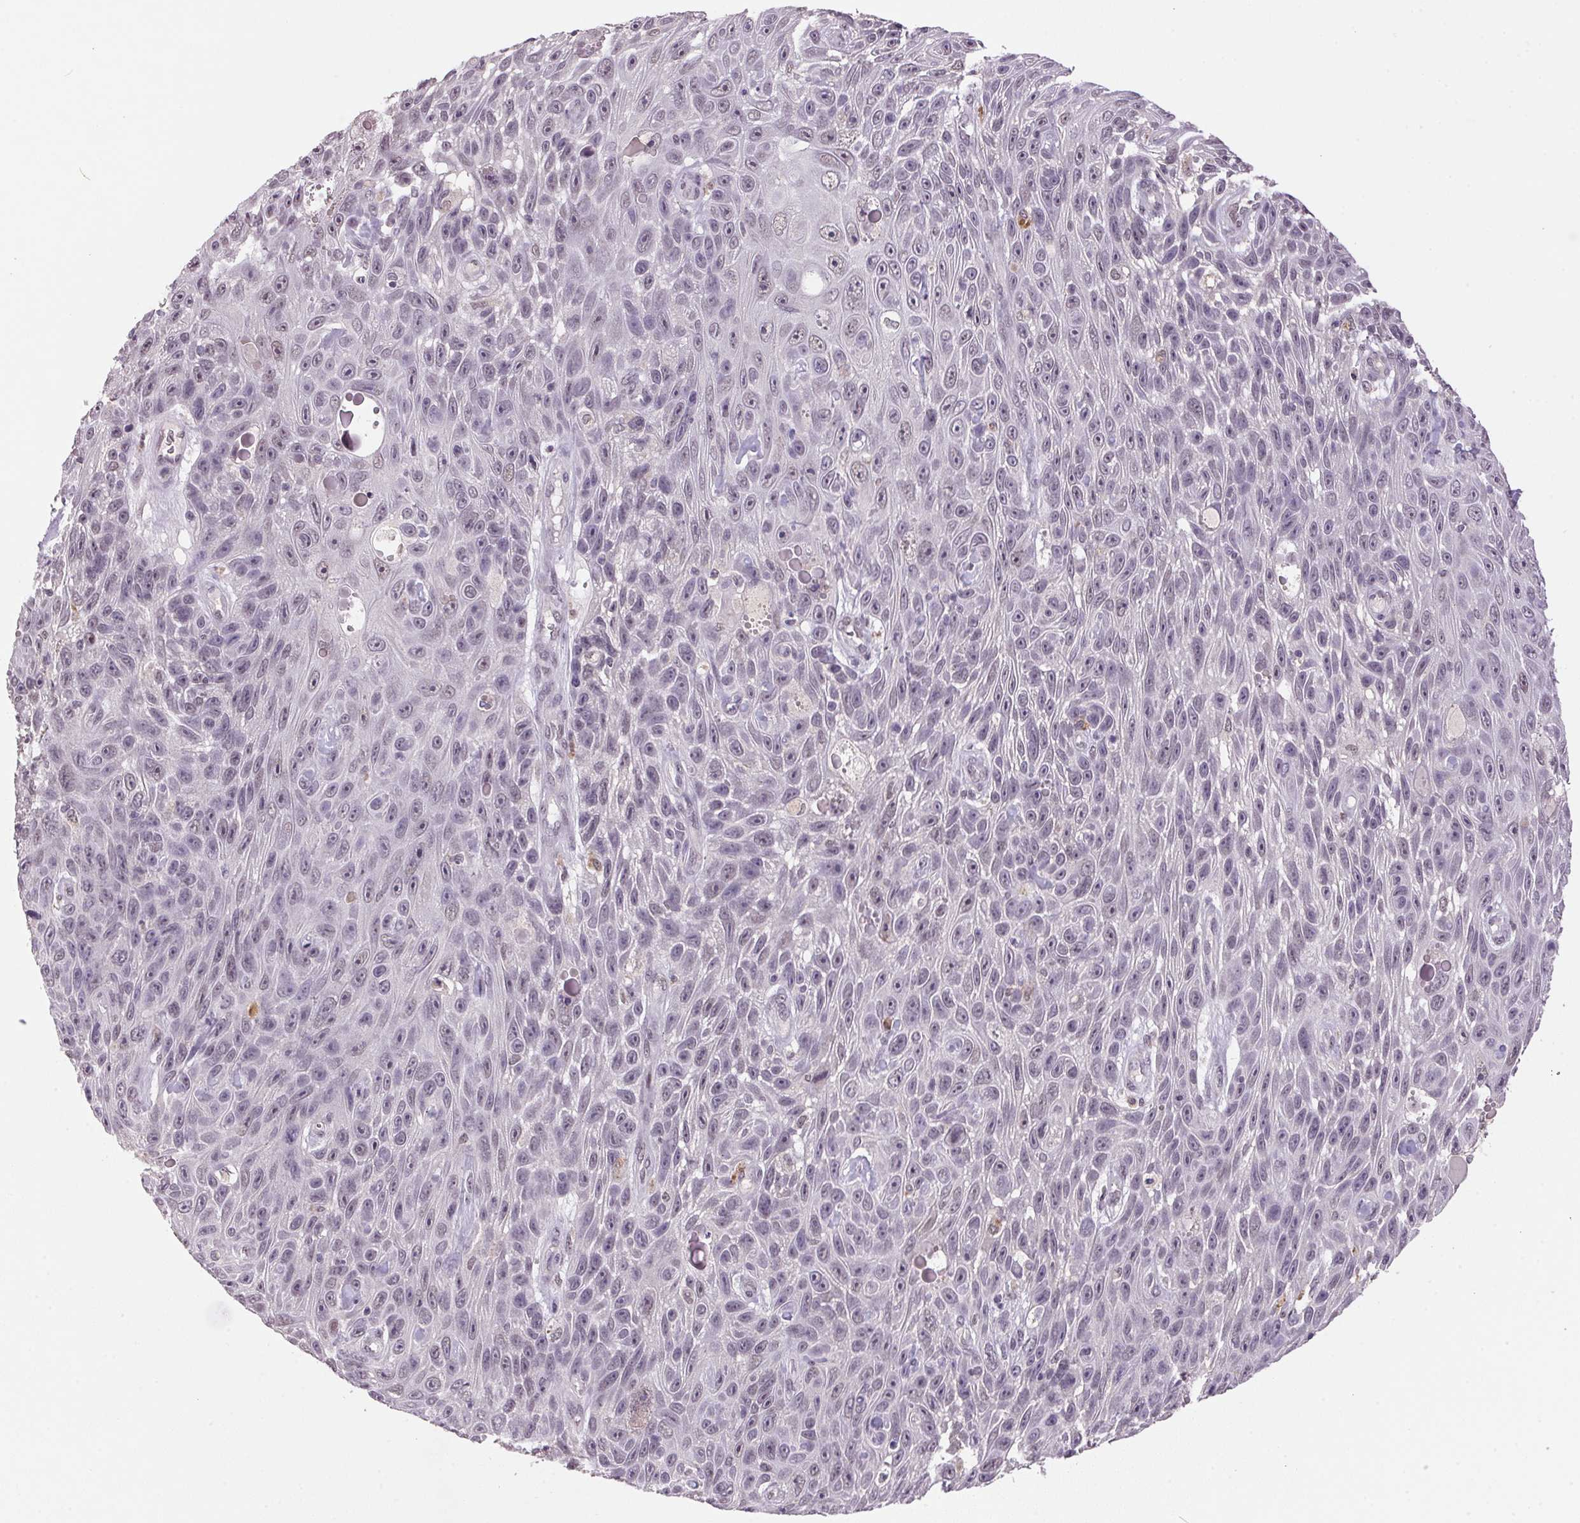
{"staining": {"intensity": "weak", "quantity": "<25%", "location": "nuclear"}, "tissue": "skin cancer", "cell_type": "Tumor cells", "image_type": "cancer", "snomed": [{"axis": "morphology", "description": "Squamous cell carcinoma, NOS"}, {"axis": "topography", "description": "Skin"}], "caption": "Immunohistochemistry of human skin squamous cell carcinoma shows no positivity in tumor cells. (Brightfield microscopy of DAB immunohistochemistry (IHC) at high magnification).", "gene": "ZBTB4", "patient": {"sex": "male", "age": 82}}